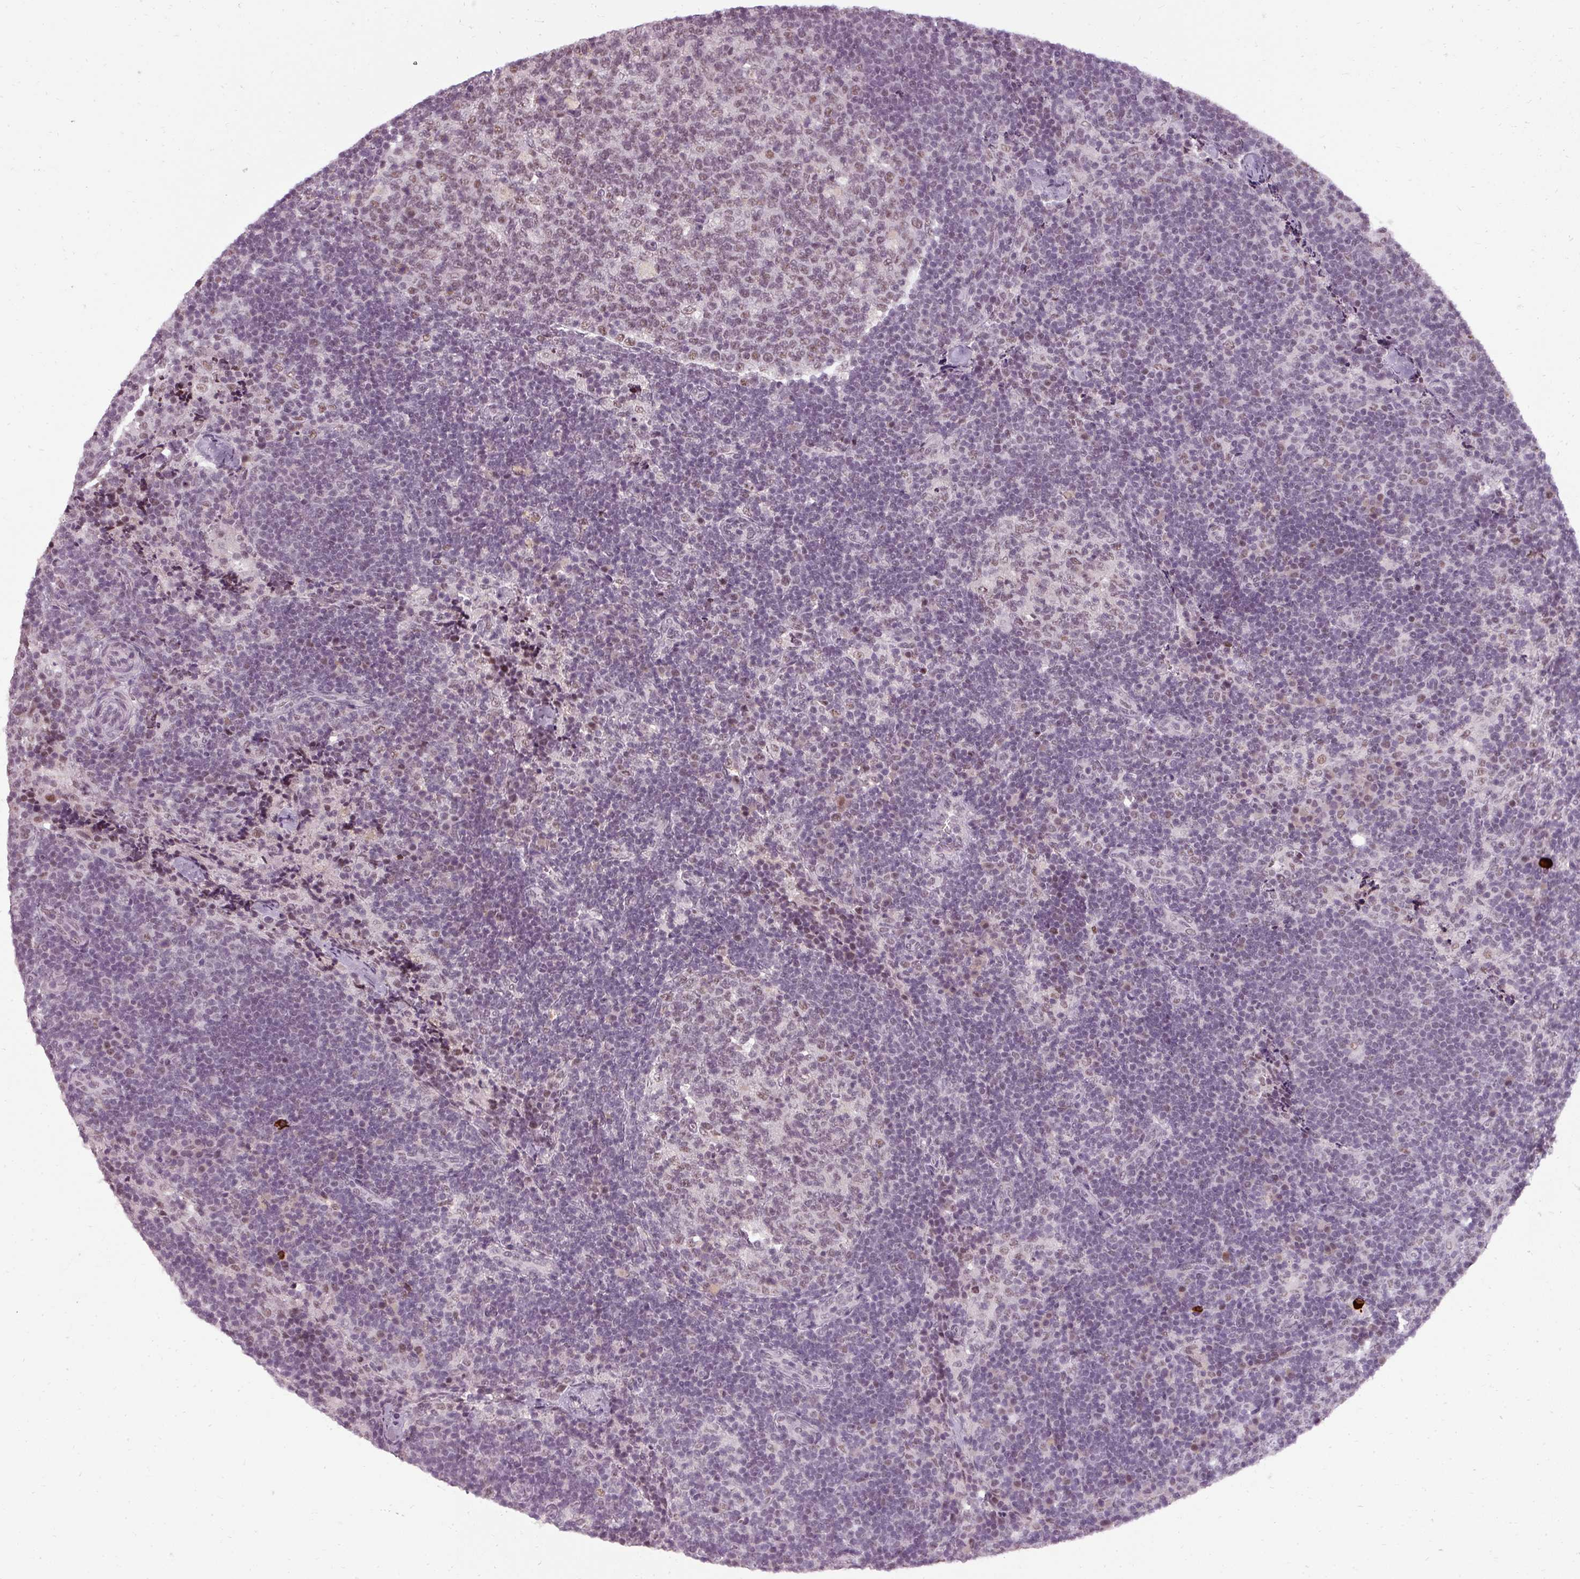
{"staining": {"intensity": "moderate", "quantity": "25%-75%", "location": "nuclear"}, "tissue": "lymph node", "cell_type": "Germinal center cells", "image_type": "normal", "snomed": [{"axis": "morphology", "description": "Normal tissue, NOS"}, {"axis": "topography", "description": "Lymph node"}], "caption": "The histopathology image displays staining of benign lymph node, revealing moderate nuclear protein staining (brown color) within germinal center cells.", "gene": "BCAS3", "patient": {"sex": "female", "age": 31}}